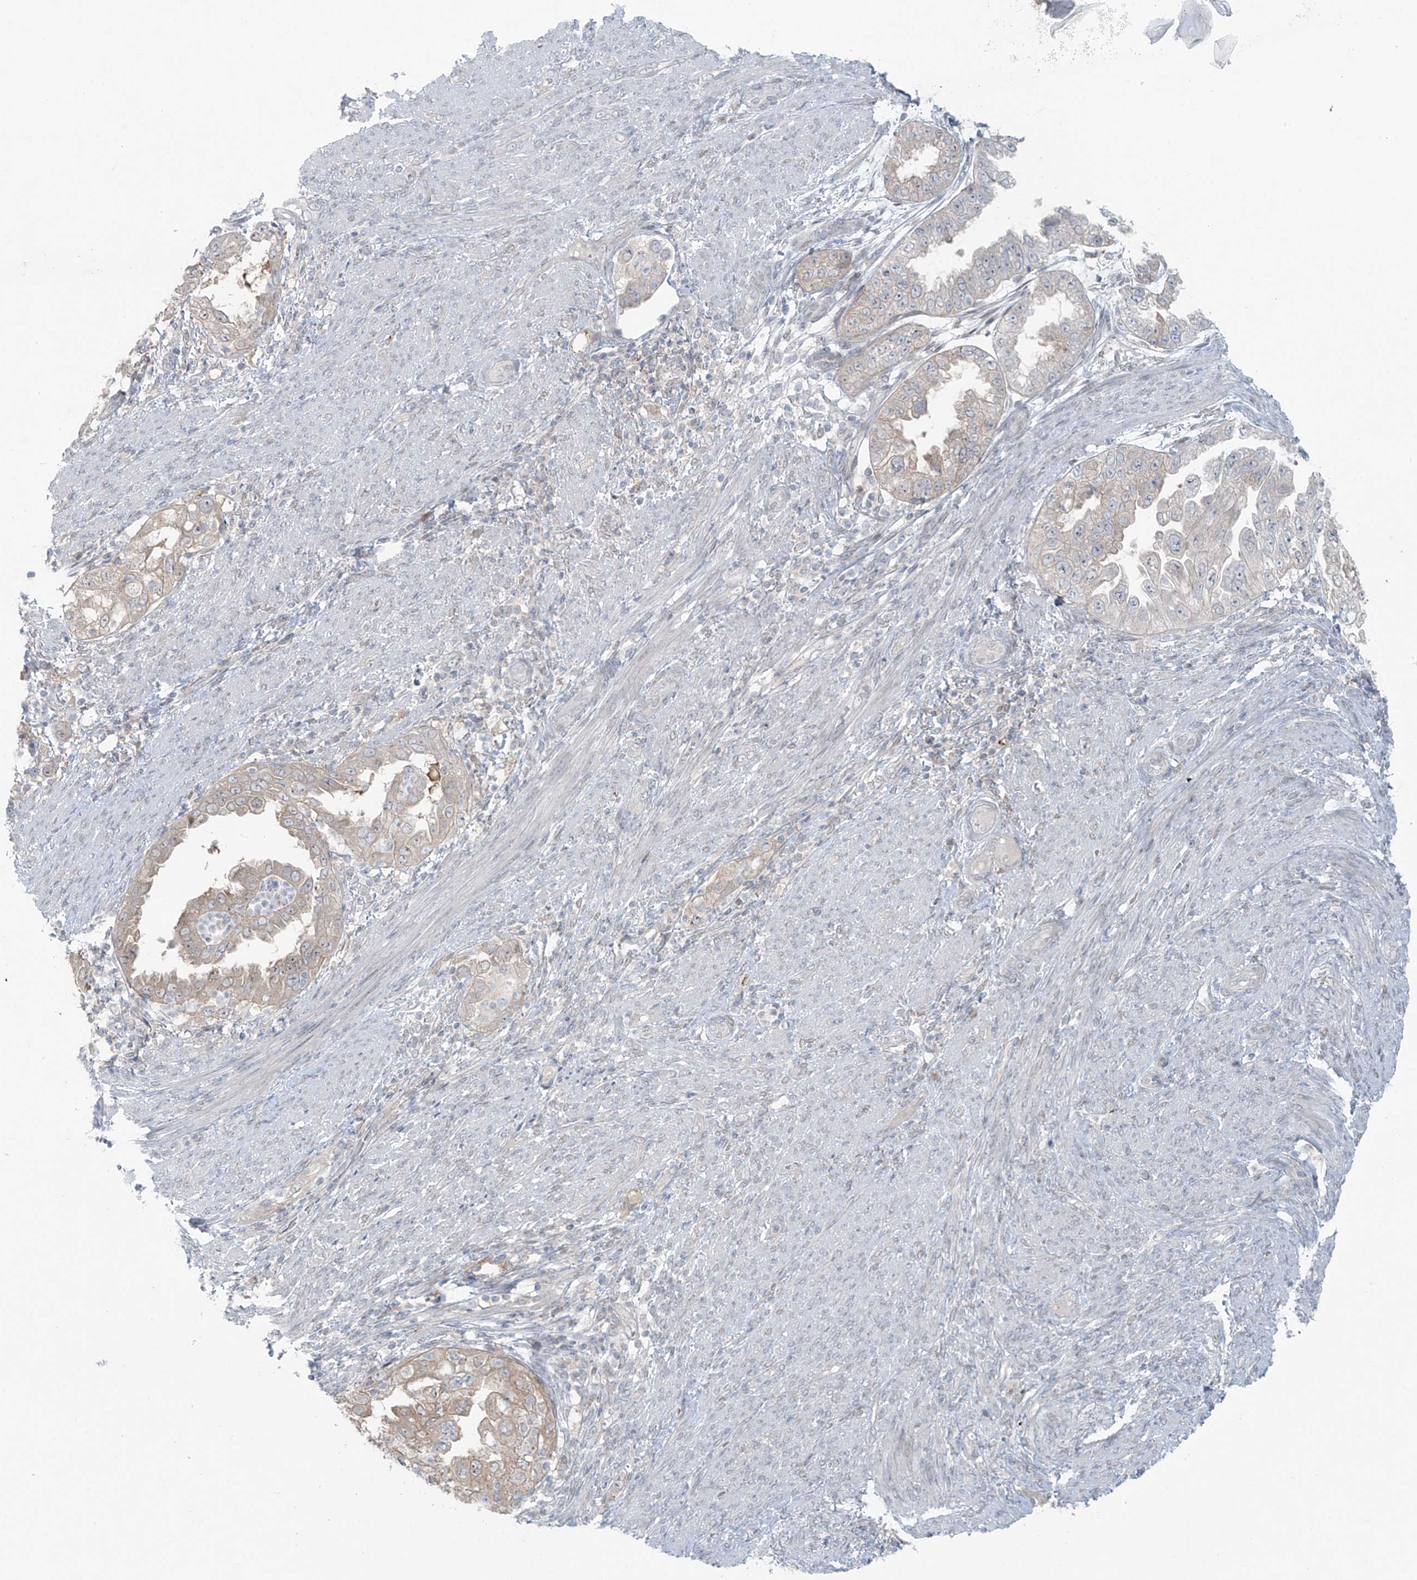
{"staining": {"intensity": "weak", "quantity": "25%-75%", "location": "cytoplasmic/membranous"}, "tissue": "endometrial cancer", "cell_type": "Tumor cells", "image_type": "cancer", "snomed": [{"axis": "morphology", "description": "Adenocarcinoma, NOS"}, {"axis": "topography", "description": "Endometrium"}], "caption": "Immunohistochemical staining of human endometrial cancer (adenocarcinoma) demonstrates weak cytoplasmic/membranous protein staining in about 25%-75% of tumor cells.", "gene": "PPAT", "patient": {"sex": "female", "age": 85}}